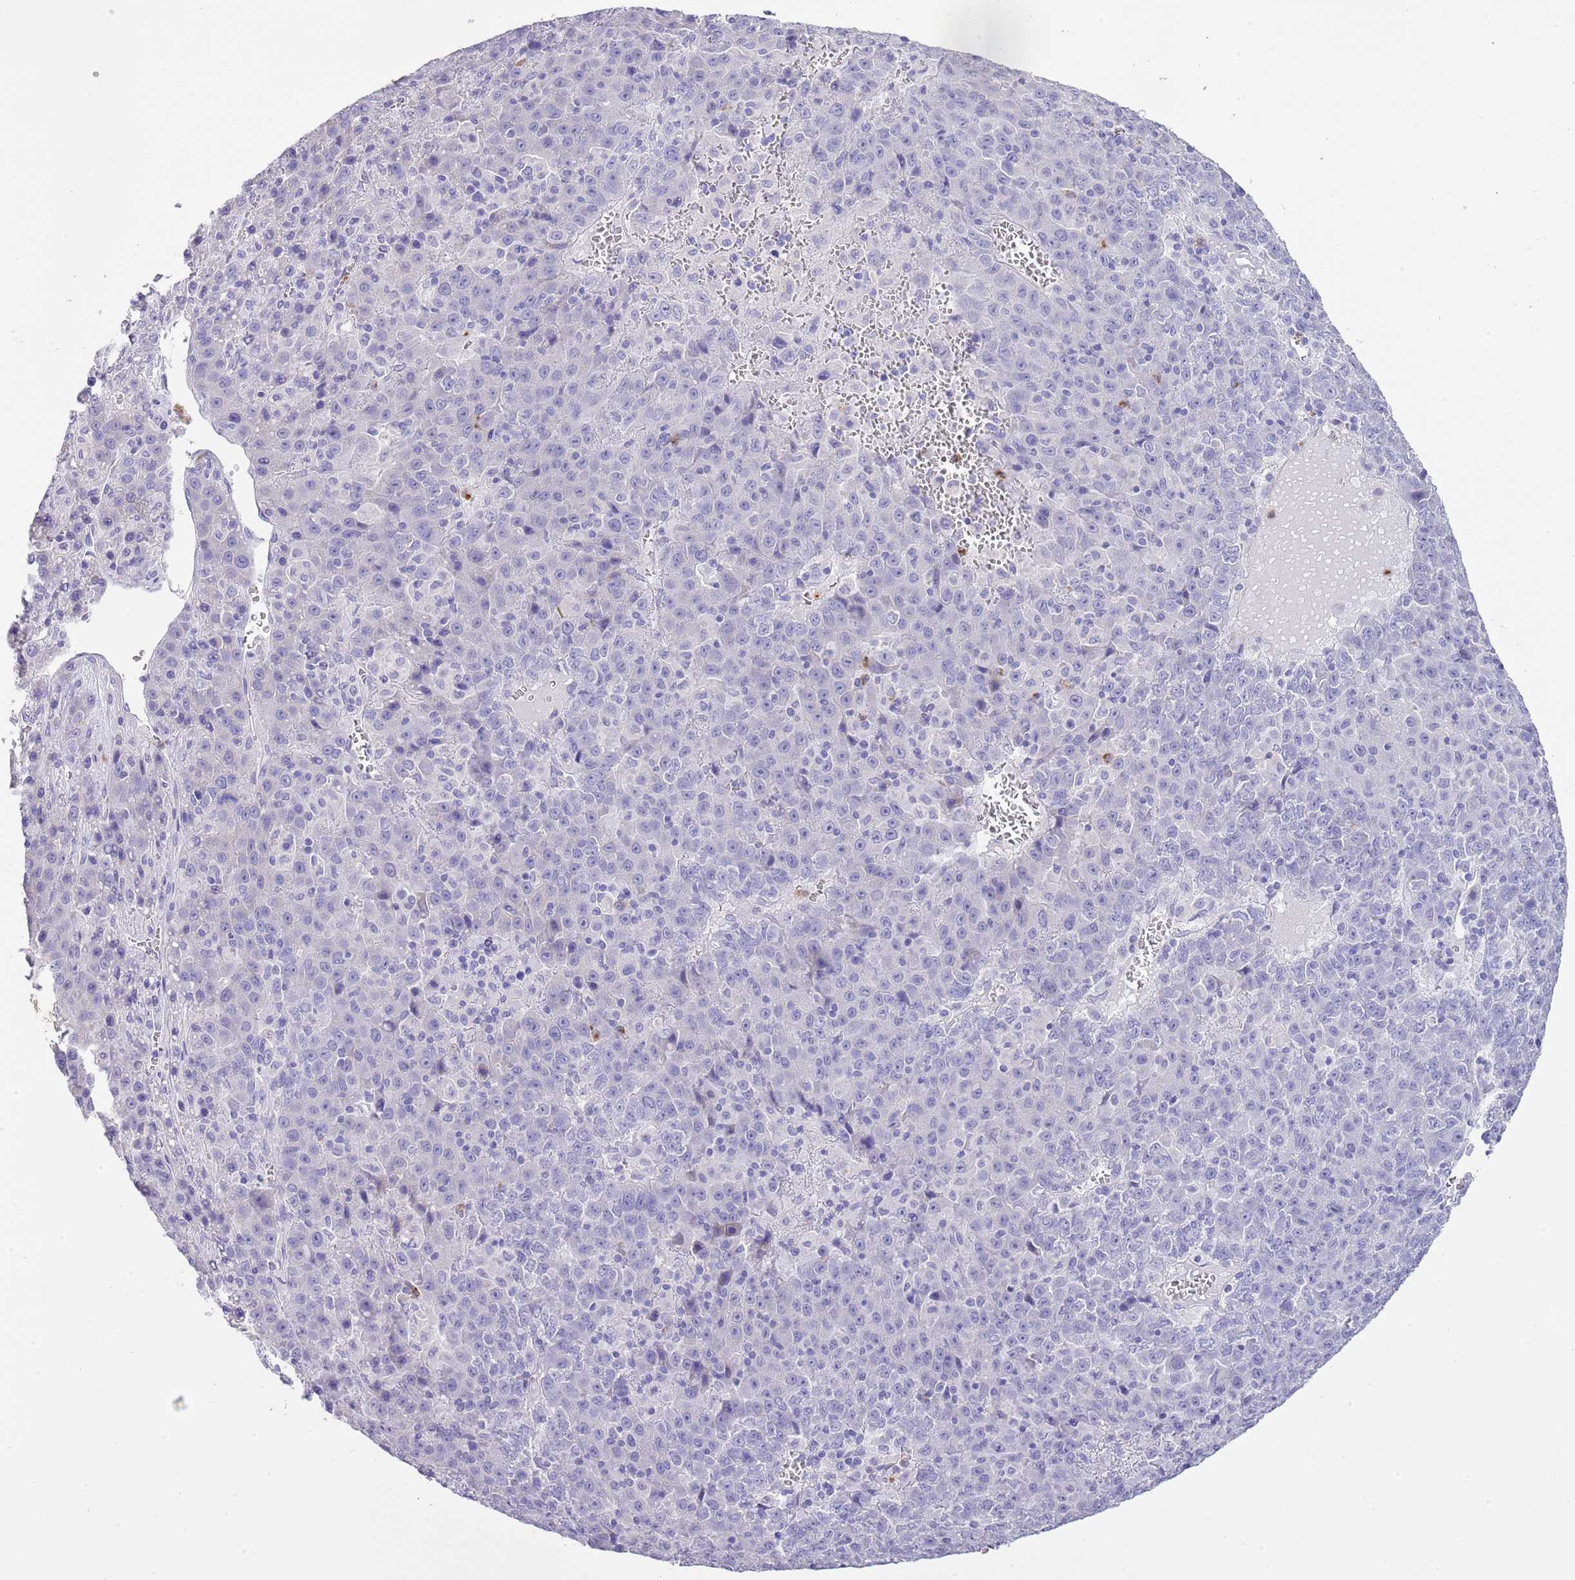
{"staining": {"intensity": "negative", "quantity": "none", "location": "none"}, "tissue": "liver cancer", "cell_type": "Tumor cells", "image_type": "cancer", "snomed": [{"axis": "morphology", "description": "Carcinoma, Hepatocellular, NOS"}, {"axis": "topography", "description": "Liver"}], "caption": "DAB immunohistochemical staining of hepatocellular carcinoma (liver) reveals no significant positivity in tumor cells.", "gene": "OR2Z1", "patient": {"sex": "female", "age": 53}}